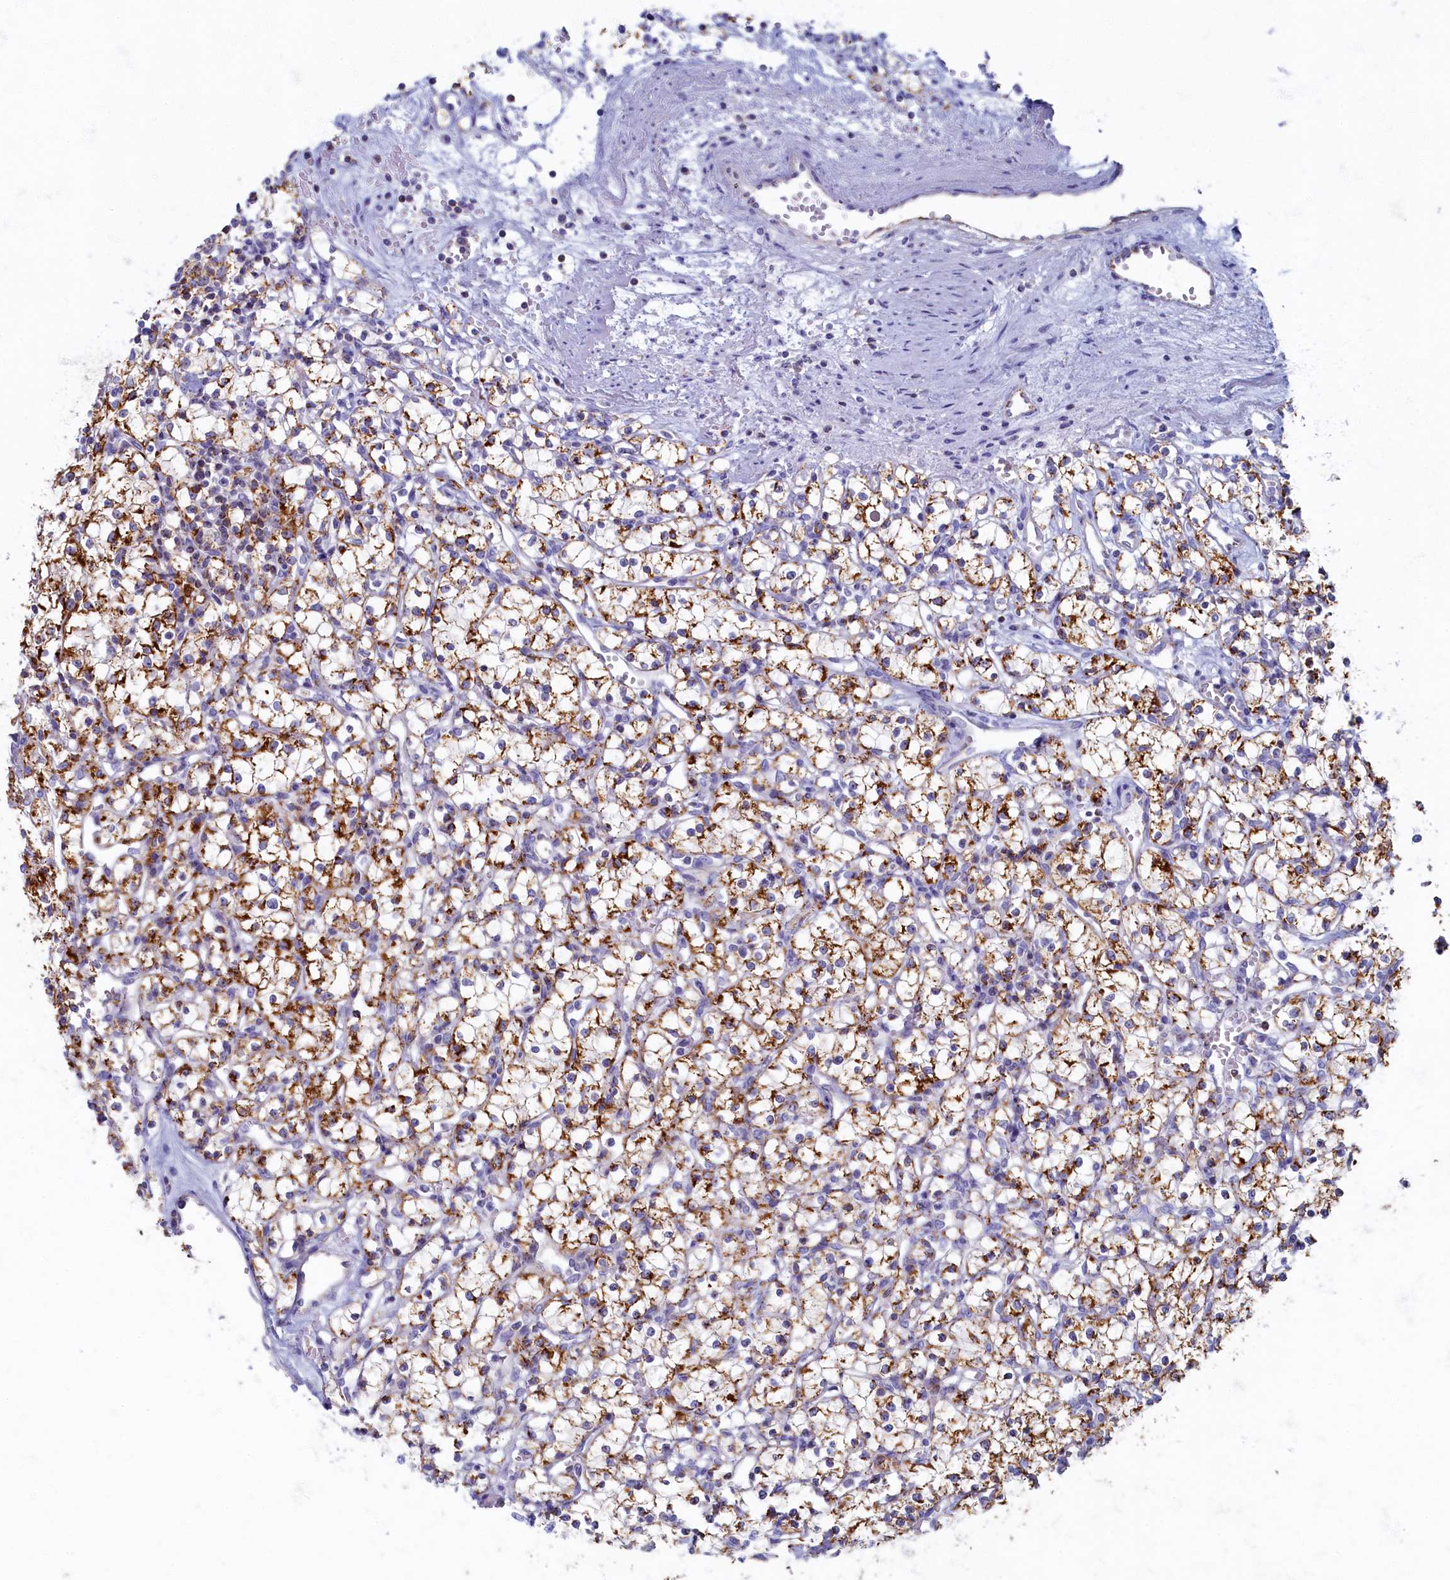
{"staining": {"intensity": "strong", "quantity": "25%-75%", "location": "cytoplasmic/membranous"}, "tissue": "renal cancer", "cell_type": "Tumor cells", "image_type": "cancer", "snomed": [{"axis": "morphology", "description": "Adenocarcinoma, NOS"}, {"axis": "topography", "description": "Kidney"}], "caption": "Immunohistochemical staining of adenocarcinoma (renal) reveals strong cytoplasmic/membranous protein staining in approximately 25%-75% of tumor cells.", "gene": "OCIAD2", "patient": {"sex": "female", "age": 59}}